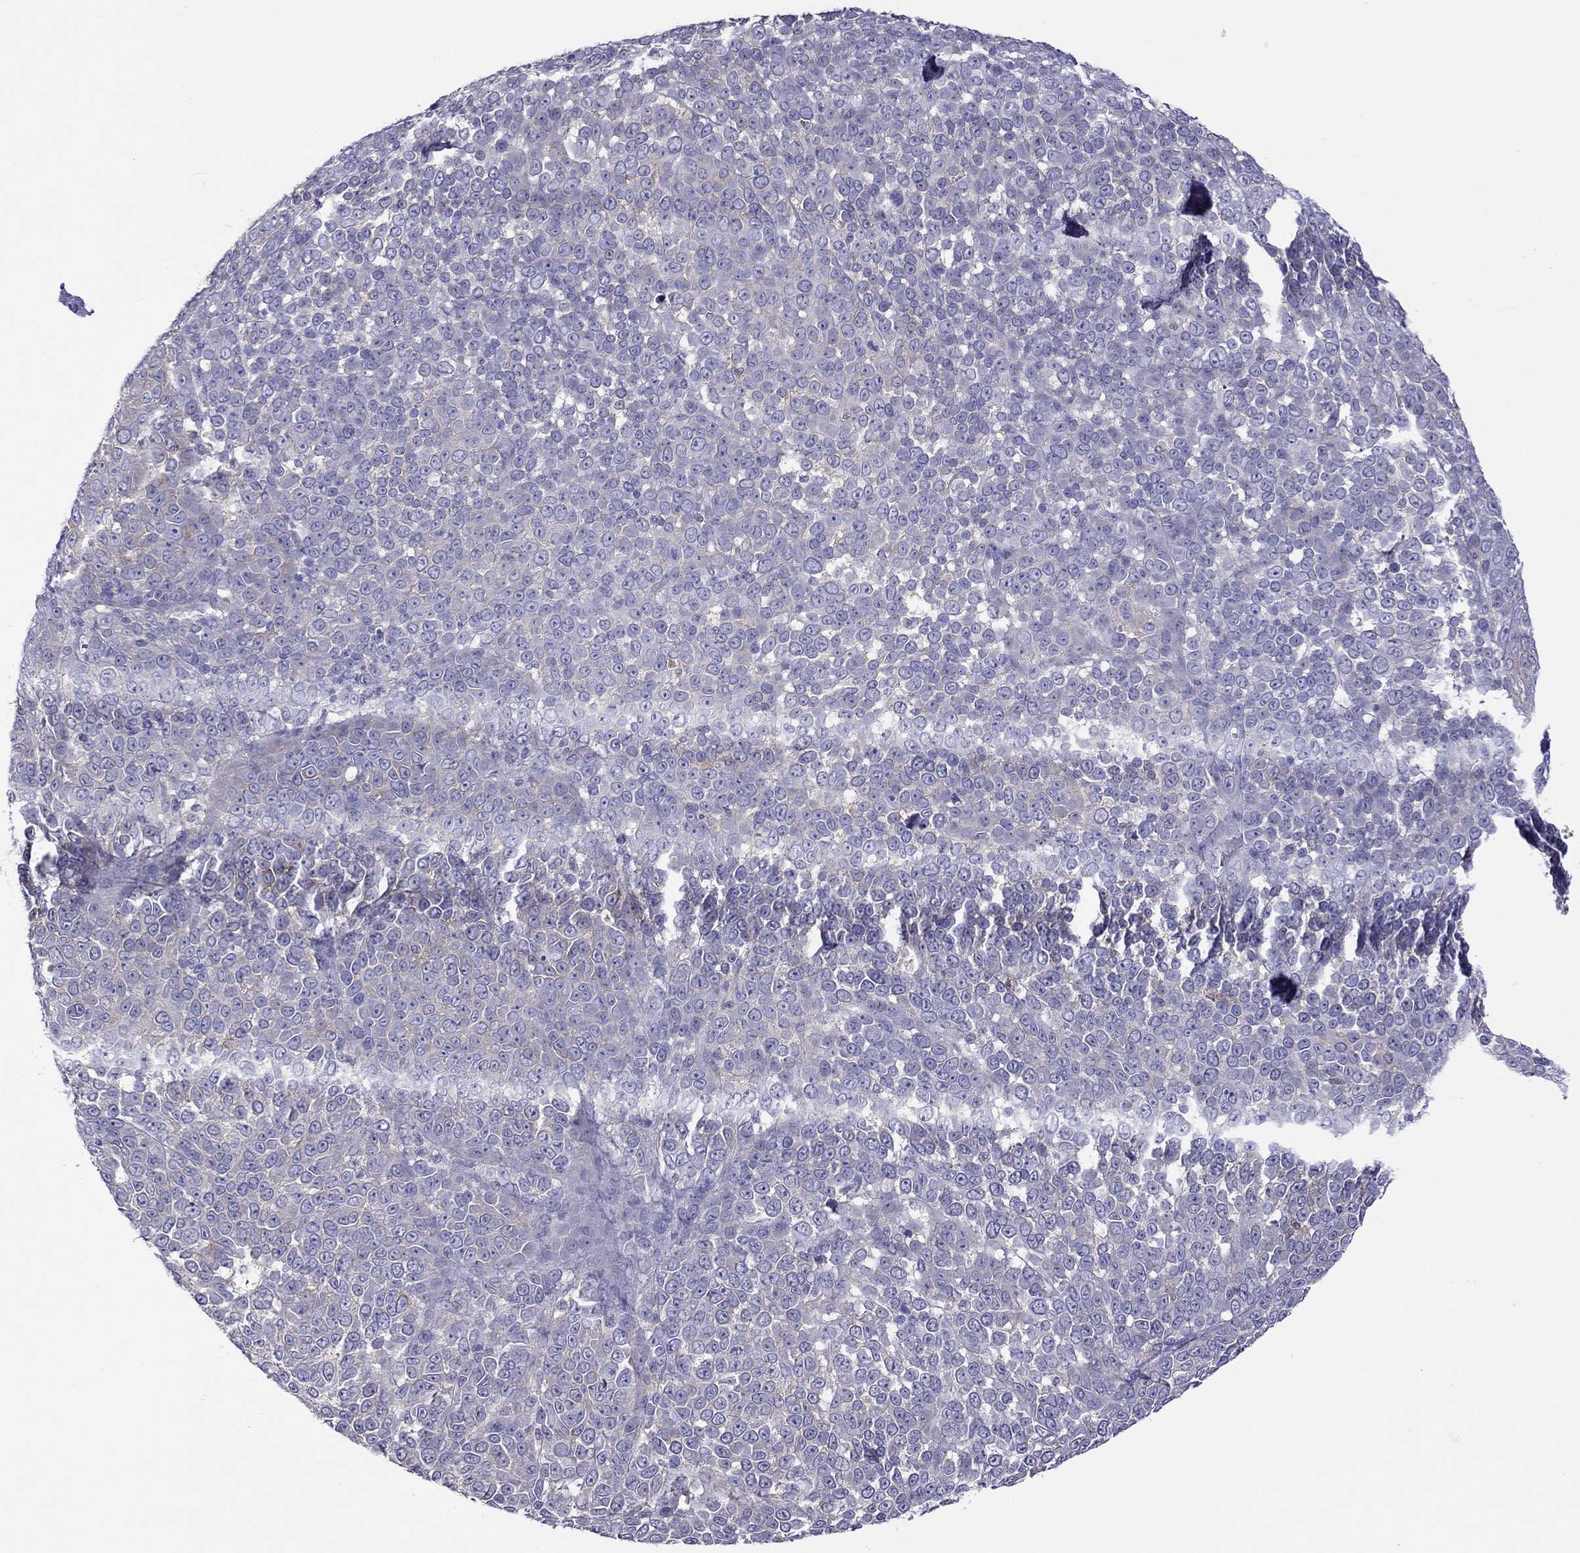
{"staining": {"intensity": "negative", "quantity": "none", "location": "none"}, "tissue": "melanoma", "cell_type": "Tumor cells", "image_type": "cancer", "snomed": [{"axis": "morphology", "description": "Malignant melanoma, NOS"}, {"axis": "topography", "description": "Skin"}], "caption": "Immunohistochemistry (IHC) of human melanoma reveals no expression in tumor cells. (DAB immunohistochemistry (IHC) visualized using brightfield microscopy, high magnification).", "gene": "ALOX15B", "patient": {"sex": "female", "age": 95}}